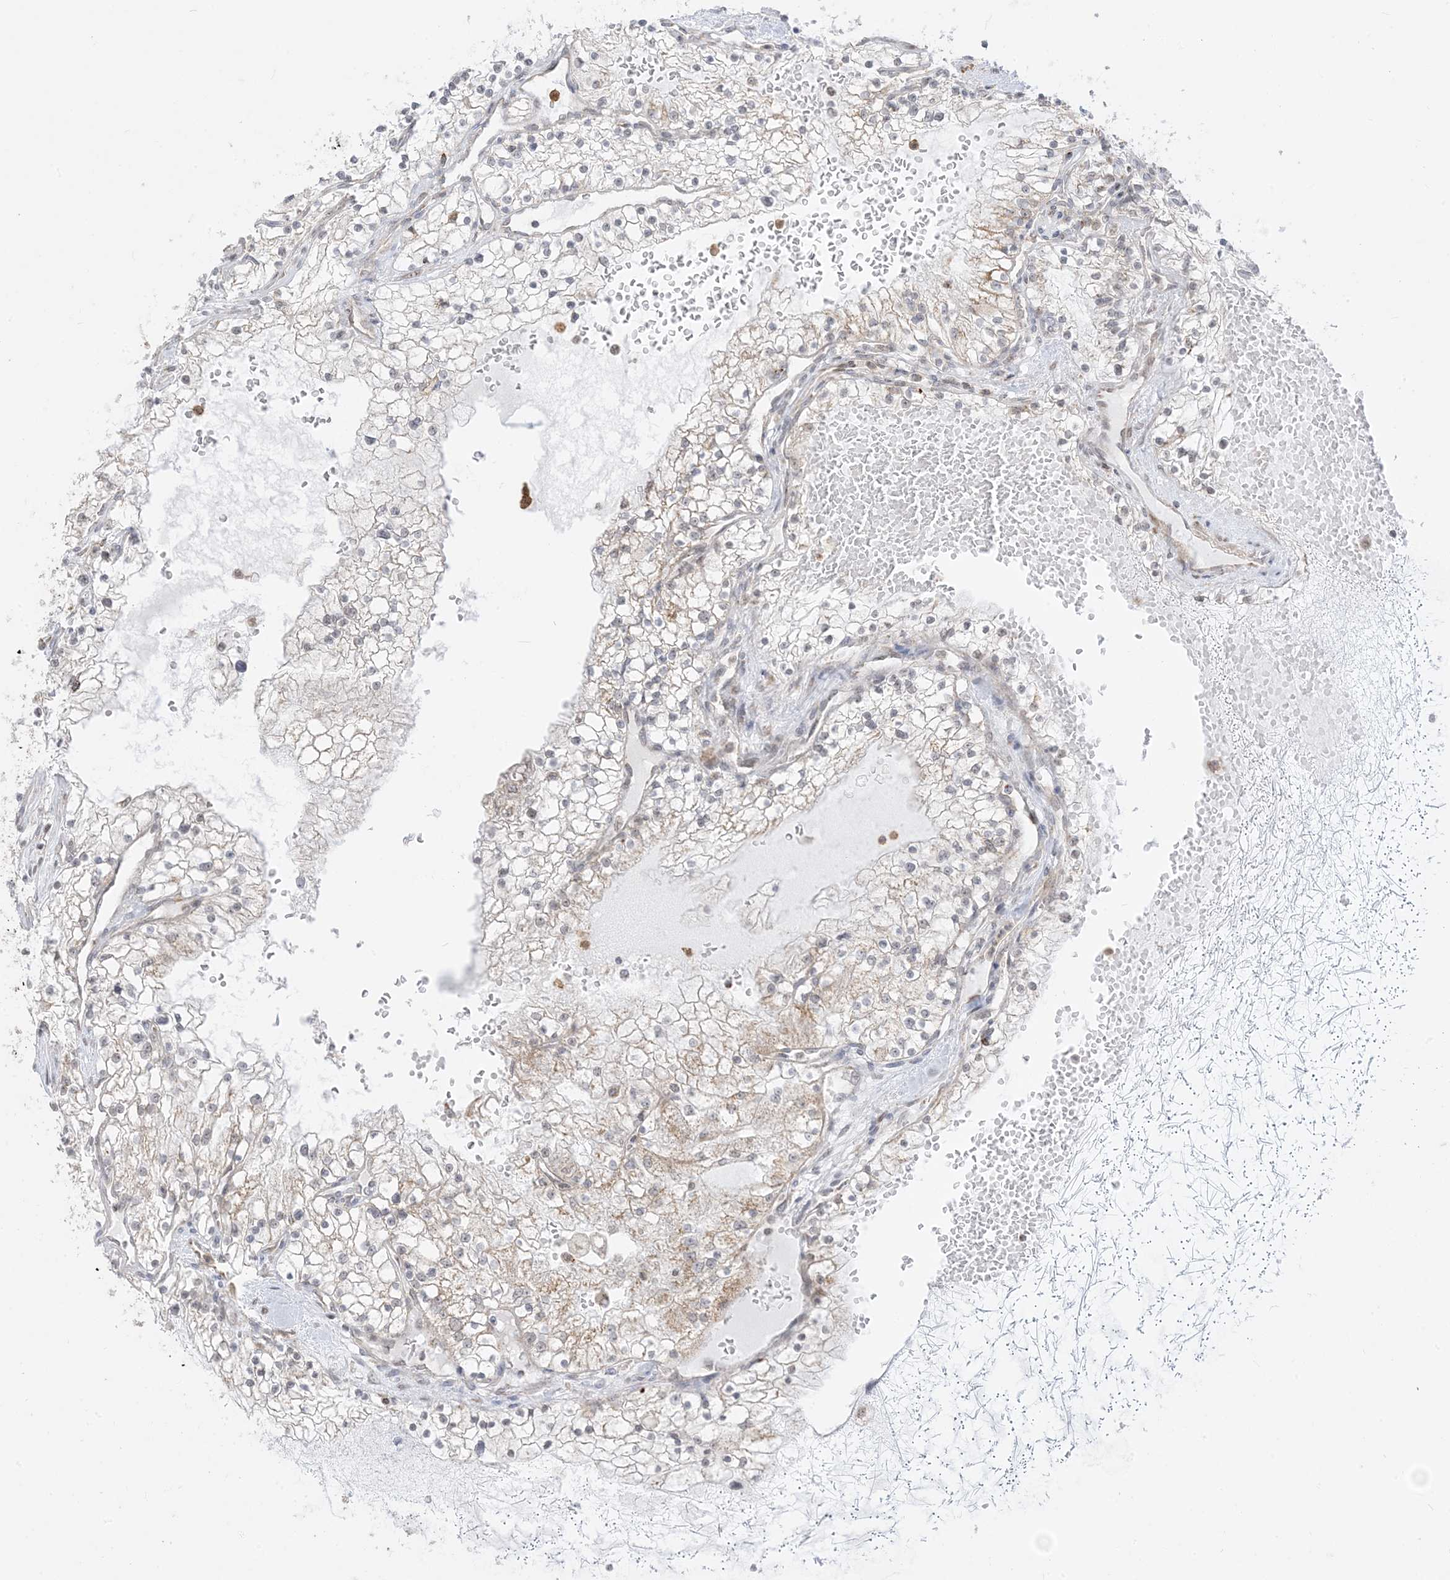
{"staining": {"intensity": "weak", "quantity": "<25%", "location": "cytoplasmic/membranous"}, "tissue": "renal cancer", "cell_type": "Tumor cells", "image_type": "cancer", "snomed": [{"axis": "morphology", "description": "Normal tissue, NOS"}, {"axis": "morphology", "description": "Adenocarcinoma, NOS"}, {"axis": "topography", "description": "Kidney"}], "caption": "Immunohistochemical staining of adenocarcinoma (renal) displays no significant expression in tumor cells.", "gene": "KANSL3", "patient": {"sex": "male", "age": 68}}